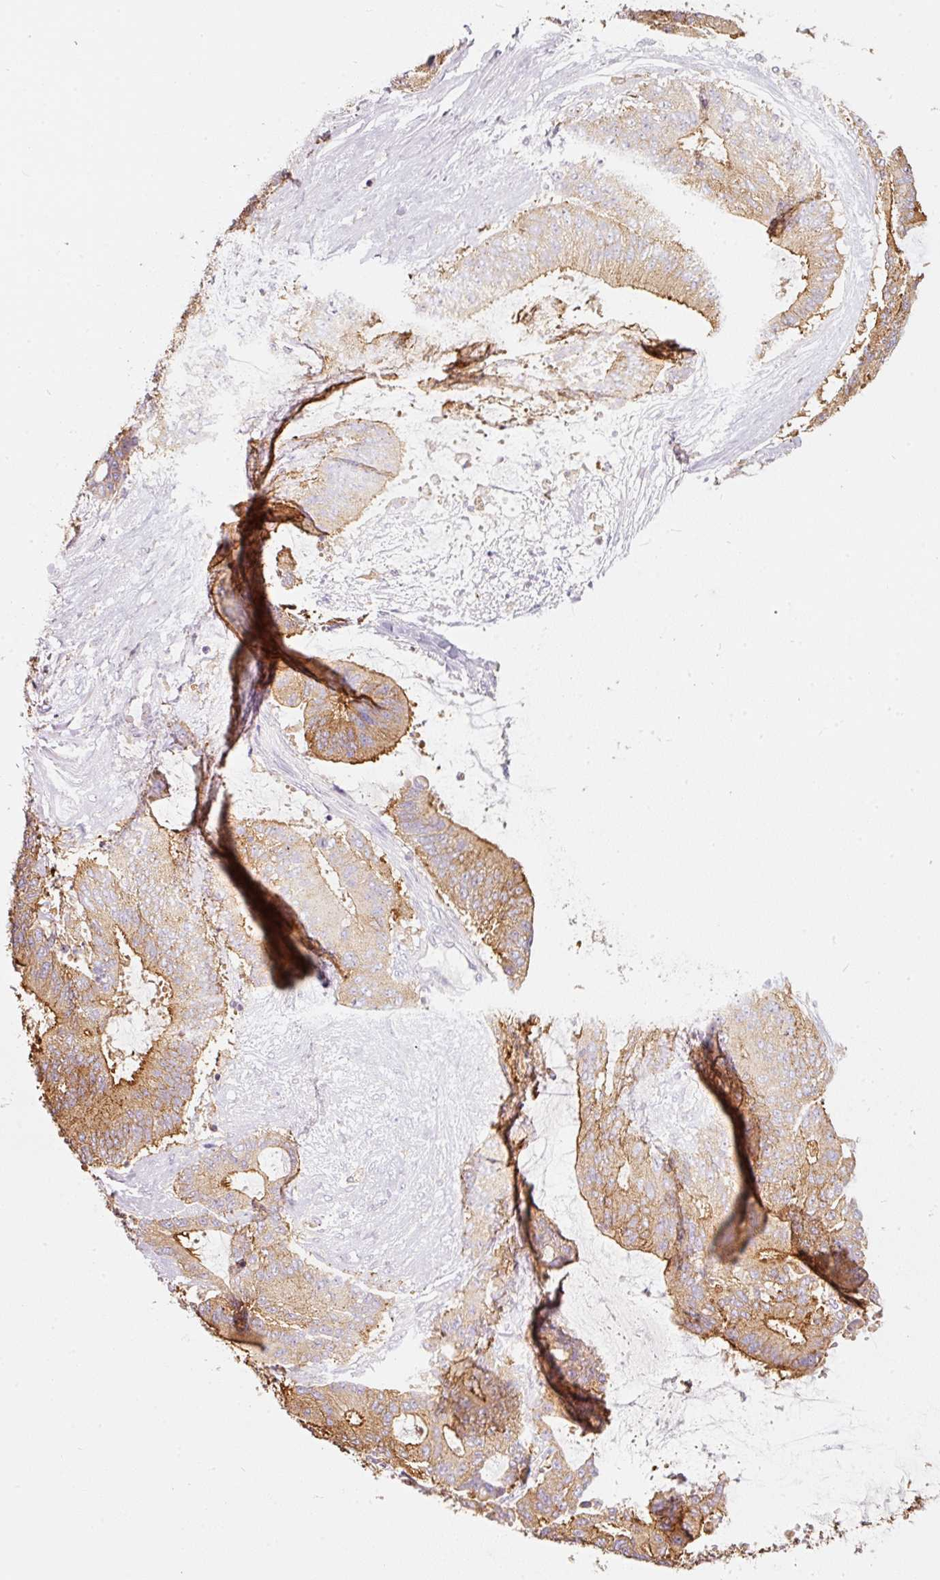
{"staining": {"intensity": "strong", "quantity": ">75%", "location": "cytoplasmic/membranous"}, "tissue": "liver cancer", "cell_type": "Tumor cells", "image_type": "cancer", "snomed": [{"axis": "morphology", "description": "Normal tissue, NOS"}, {"axis": "morphology", "description": "Cholangiocarcinoma"}, {"axis": "topography", "description": "Liver"}, {"axis": "topography", "description": "Peripheral nerve tissue"}], "caption": "Immunohistochemistry of human liver cholangiocarcinoma shows high levels of strong cytoplasmic/membranous positivity in about >75% of tumor cells.", "gene": "IQGAP2", "patient": {"sex": "female", "age": 73}}